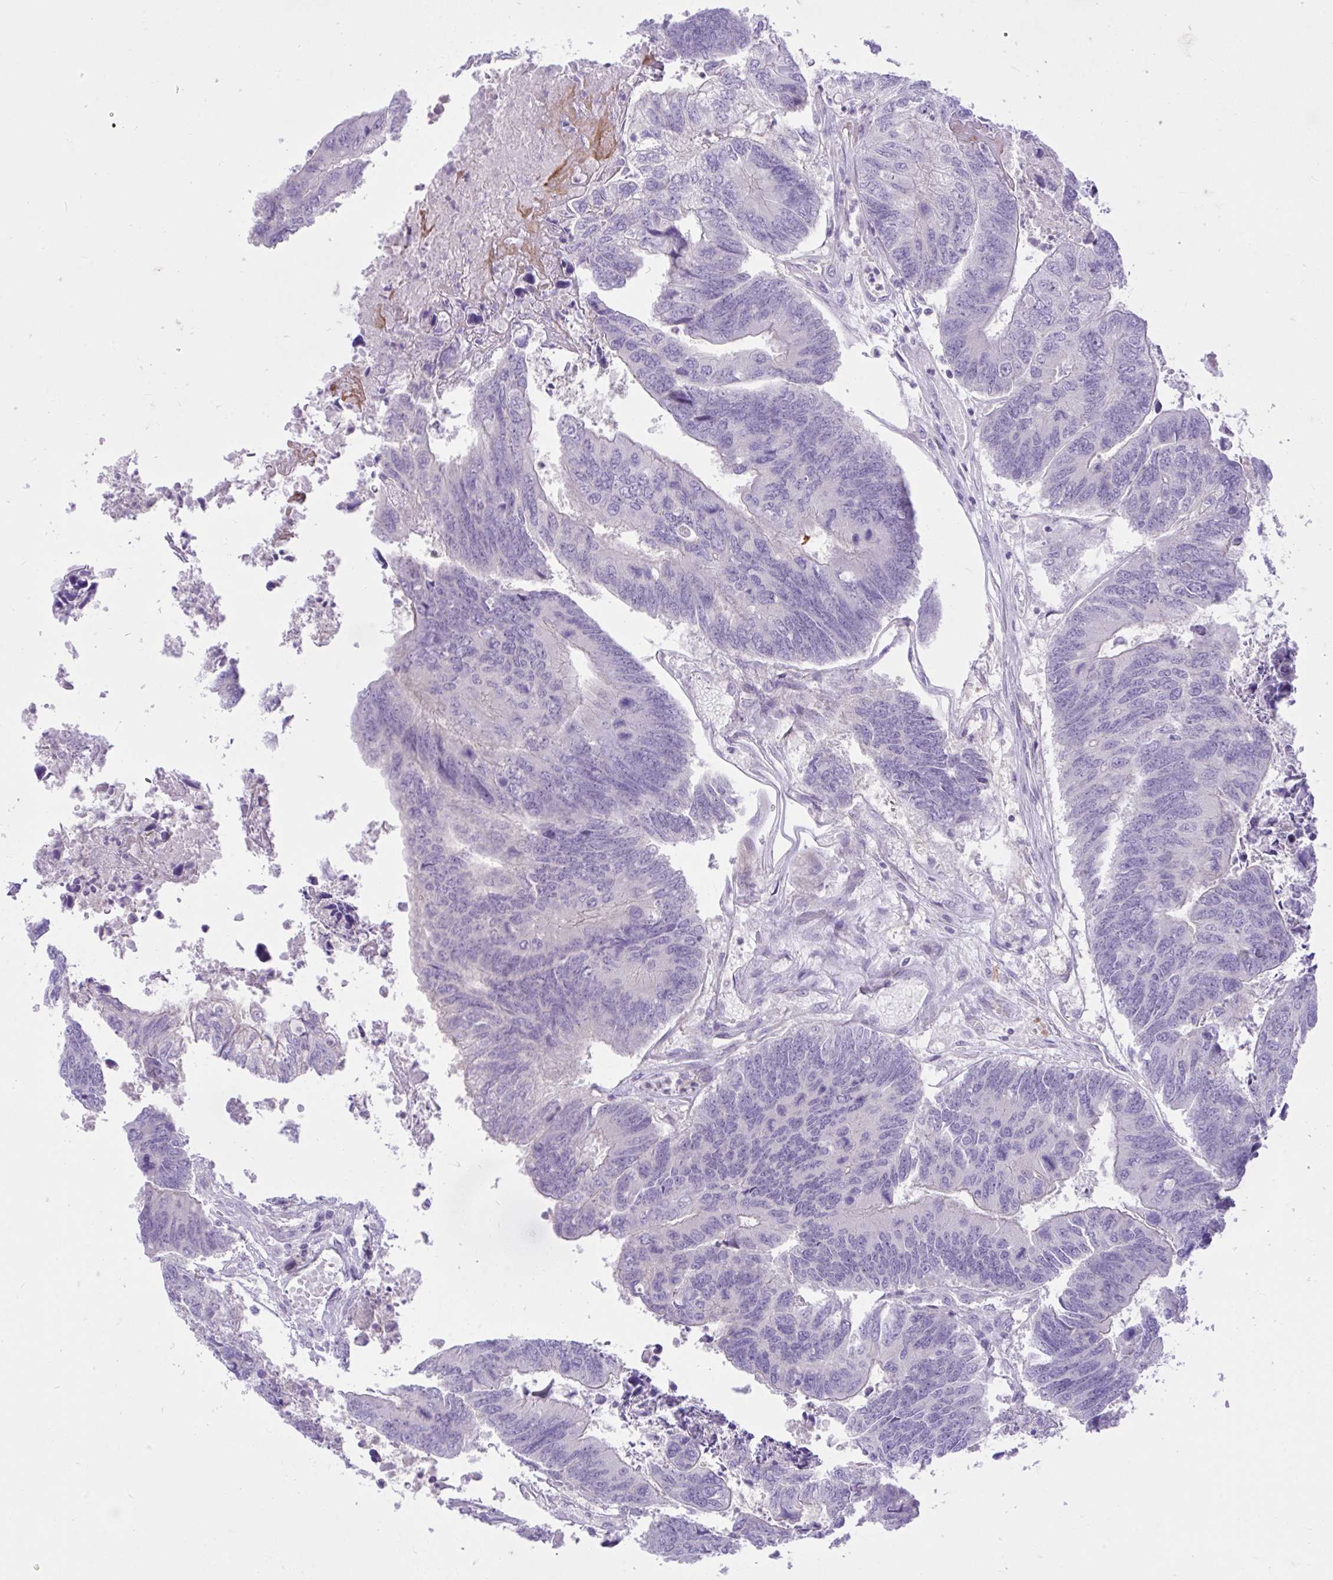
{"staining": {"intensity": "negative", "quantity": "none", "location": "none"}, "tissue": "colorectal cancer", "cell_type": "Tumor cells", "image_type": "cancer", "snomed": [{"axis": "morphology", "description": "Adenocarcinoma, NOS"}, {"axis": "topography", "description": "Colon"}], "caption": "Protein analysis of colorectal adenocarcinoma demonstrates no significant staining in tumor cells.", "gene": "ZNF101", "patient": {"sex": "female", "age": 67}}